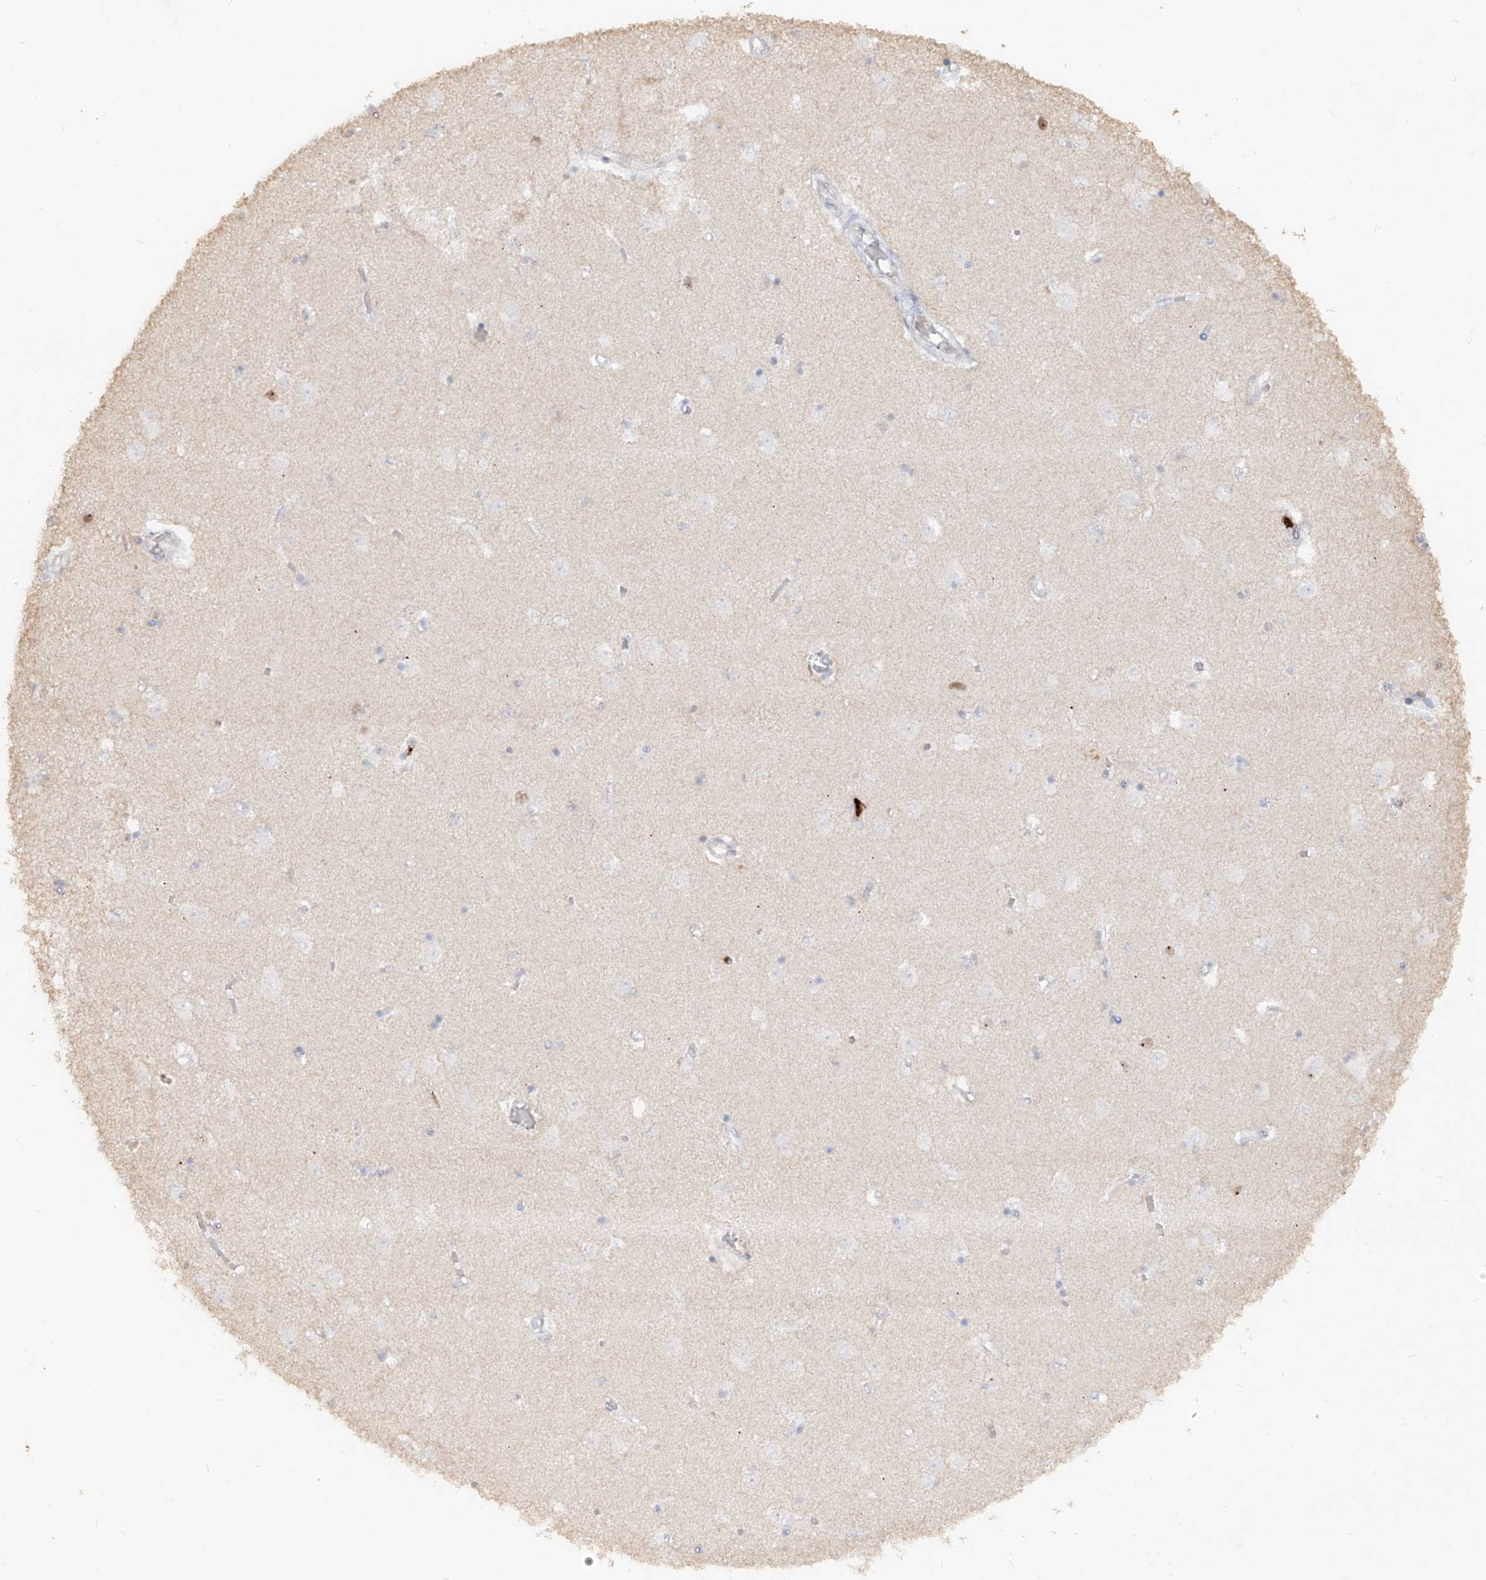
{"staining": {"intensity": "negative", "quantity": "none", "location": "none"}, "tissue": "caudate", "cell_type": "Glial cells", "image_type": "normal", "snomed": [{"axis": "morphology", "description": "Normal tissue, NOS"}, {"axis": "topography", "description": "Lateral ventricle wall"}], "caption": "IHC image of benign caudate: caudate stained with DAB exhibits no significant protein staining in glial cells.", "gene": "ZNF227", "patient": {"sex": "male", "age": 45}}